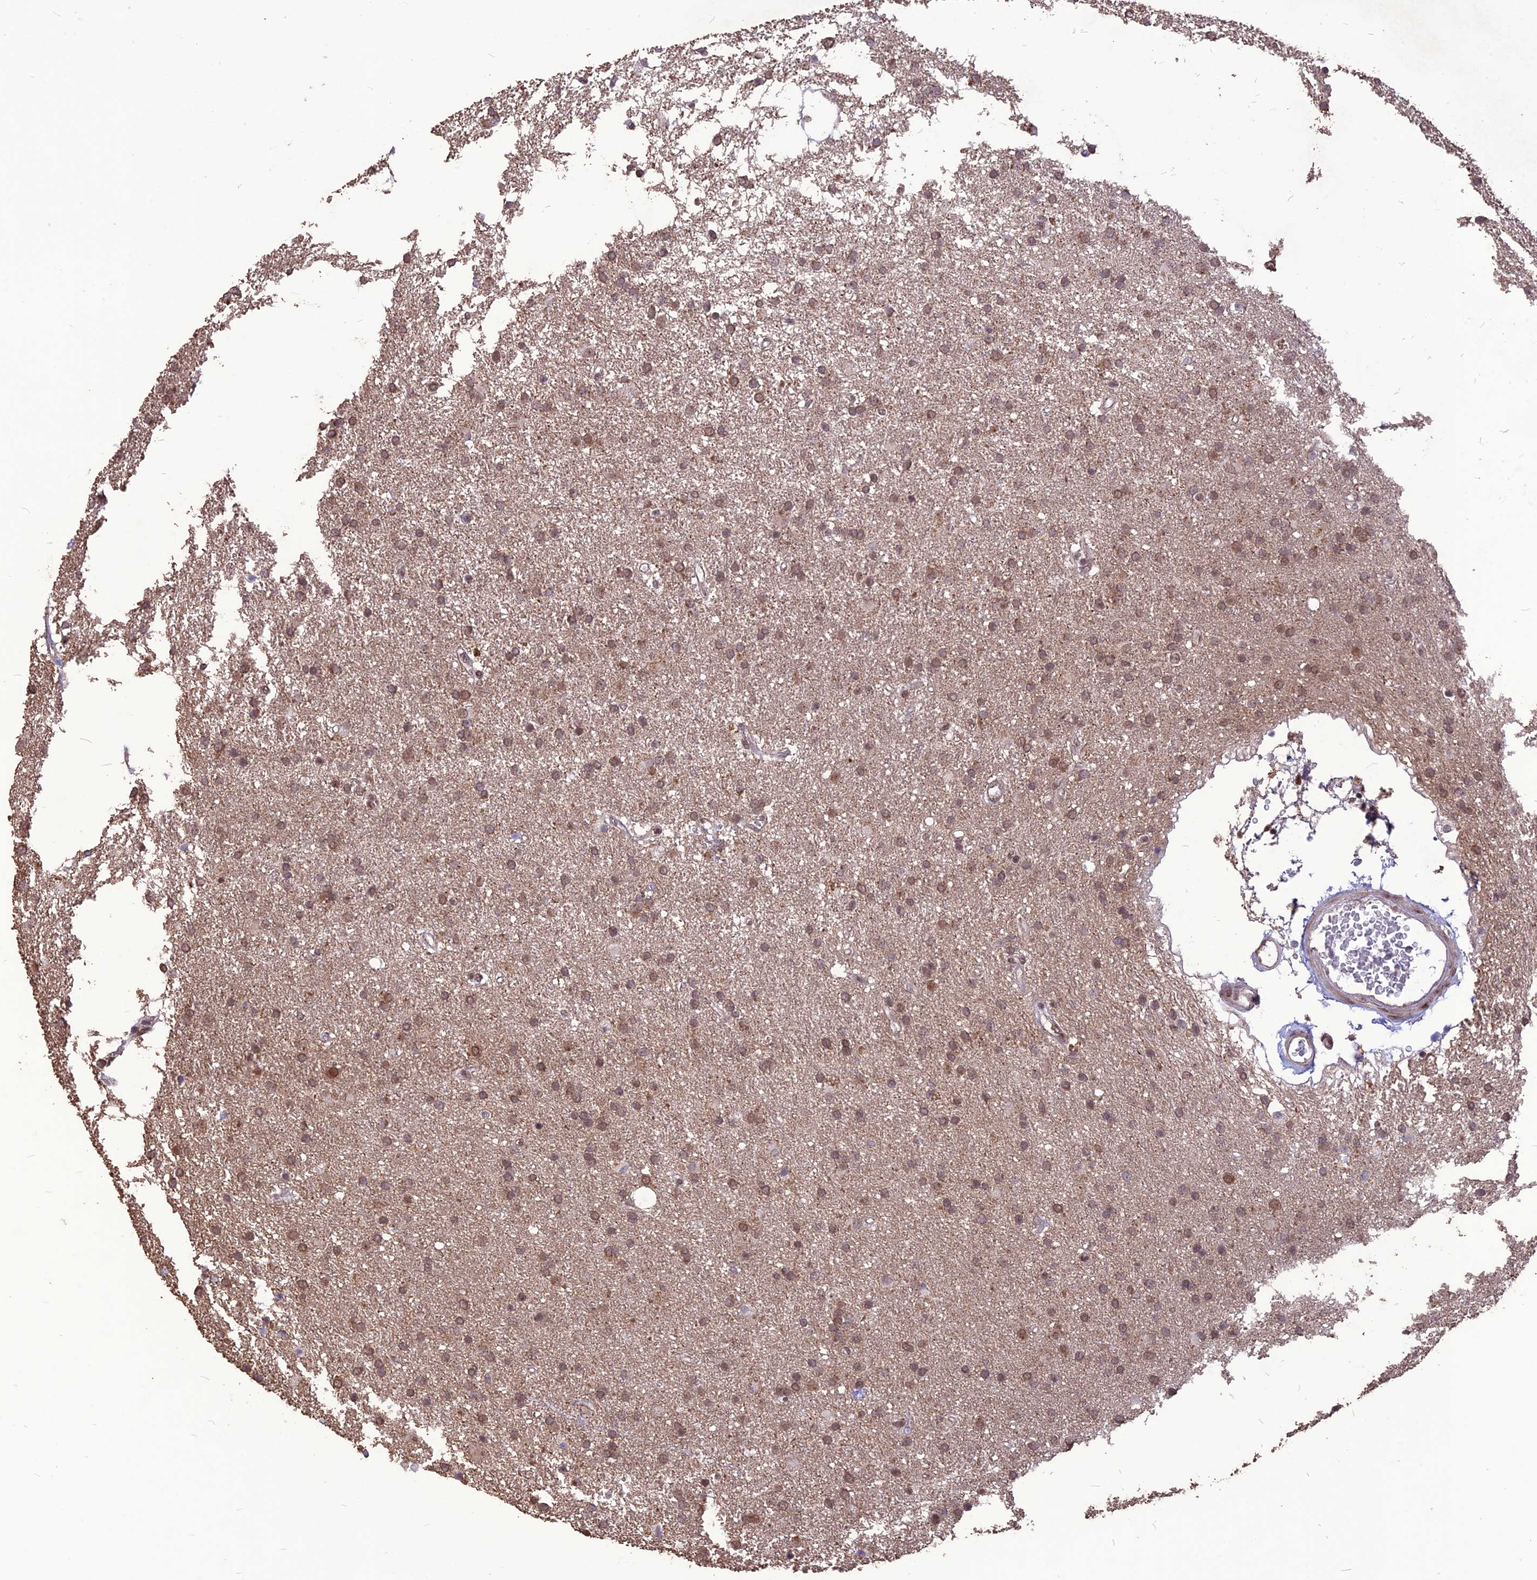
{"staining": {"intensity": "moderate", "quantity": ">75%", "location": "nuclear"}, "tissue": "glioma", "cell_type": "Tumor cells", "image_type": "cancer", "snomed": [{"axis": "morphology", "description": "Glioma, malignant, High grade"}, {"axis": "topography", "description": "Brain"}], "caption": "This histopathology image exhibits IHC staining of malignant glioma (high-grade), with medium moderate nuclear staining in about >75% of tumor cells.", "gene": "DIS3", "patient": {"sex": "male", "age": 77}}